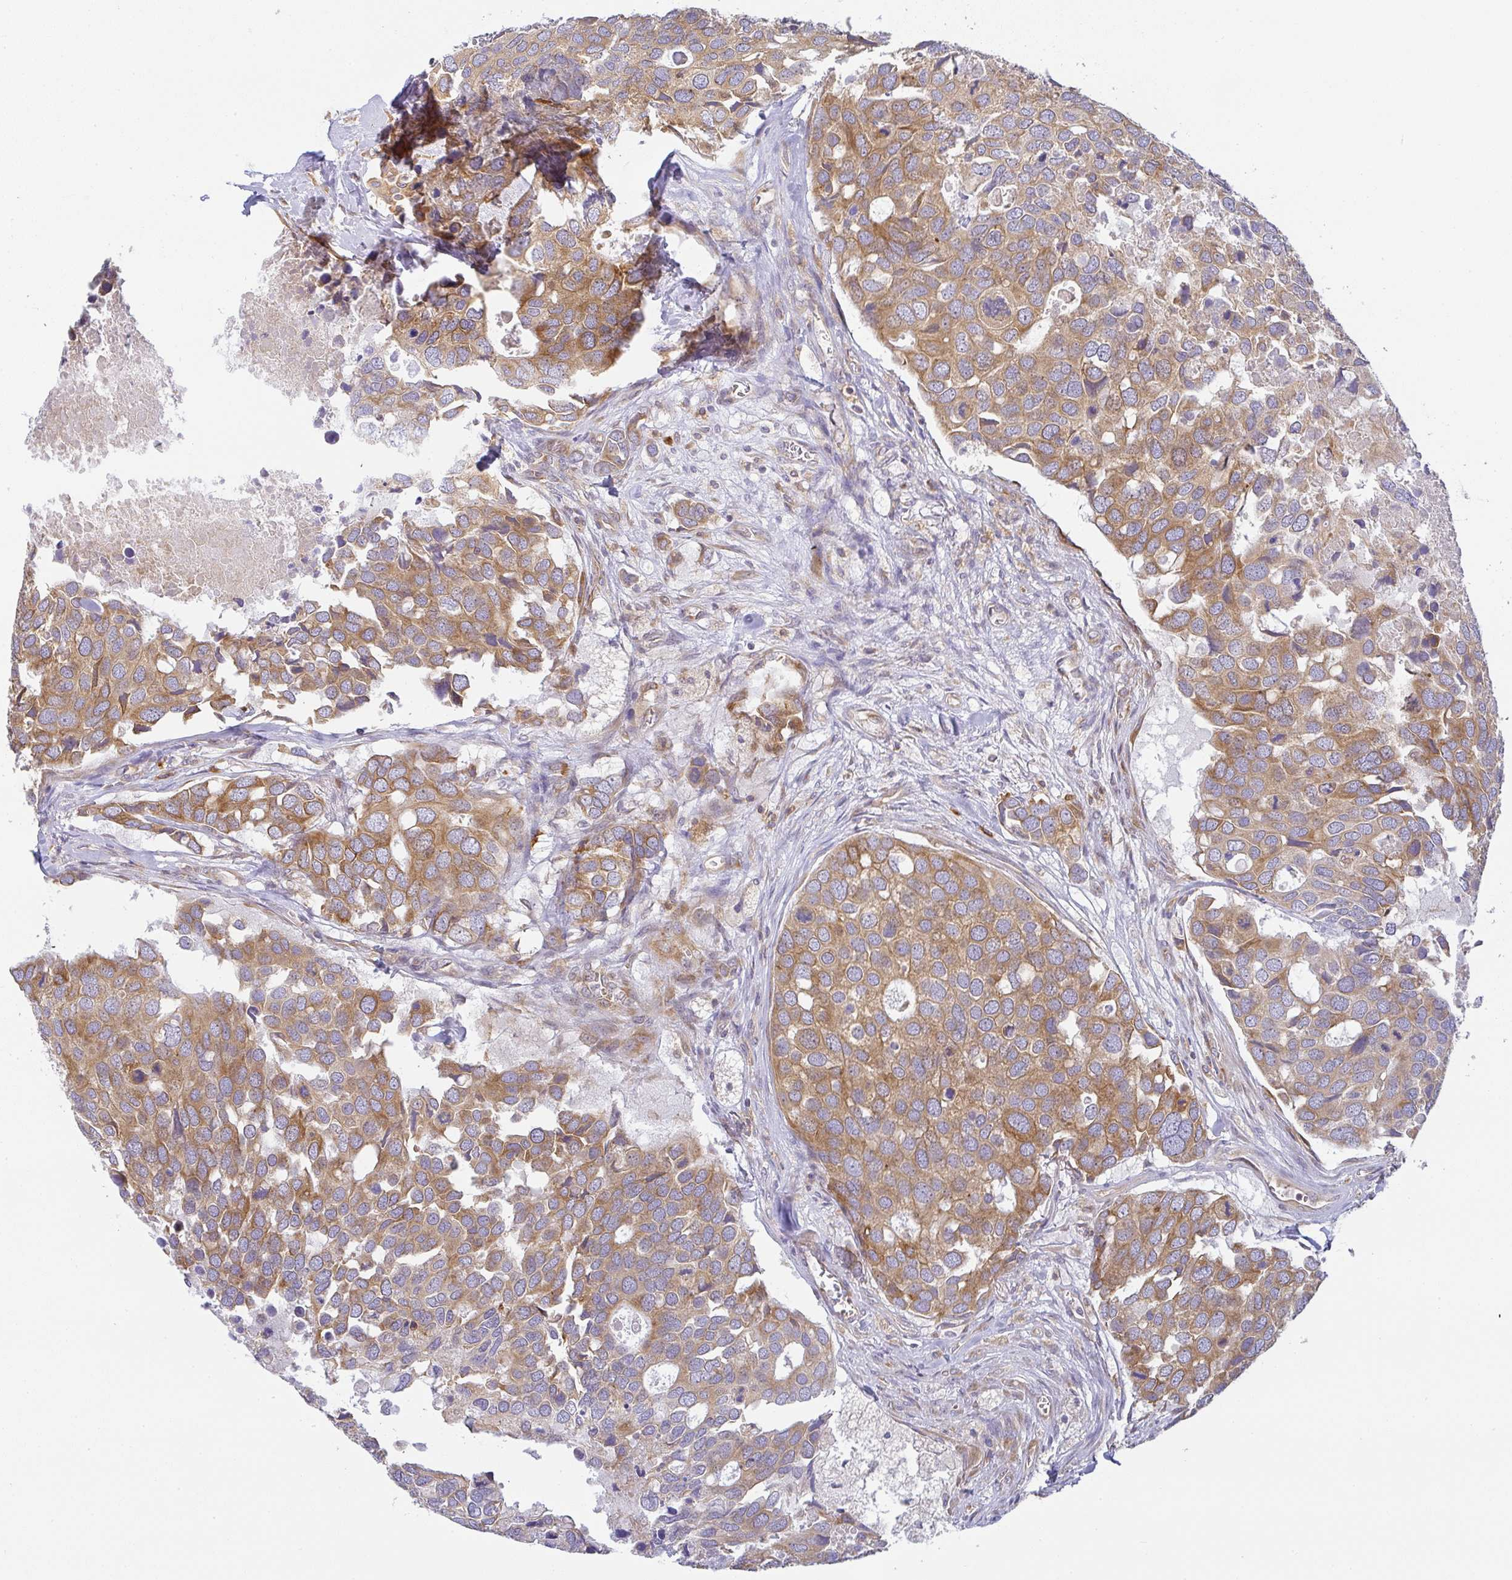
{"staining": {"intensity": "moderate", "quantity": ">75%", "location": "cytoplasmic/membranous"}, "tissue": "breast cancer", "cell_type": "Tumor cells", "image_type": "cancer", "snomed": [{"axis": "morphology", "description": "Duct carcinoma"}, {"axis": "topography", "description": "Breast"}], "caption": "Intraductal carcinoma (breast) was stained to show a protein in brown. There is medium levels of moderate cytoplasmic/membranous staining in about >75% of tumor cells.", "gene": "DERL2", "patient": {"sex": "female", "age": 83}}